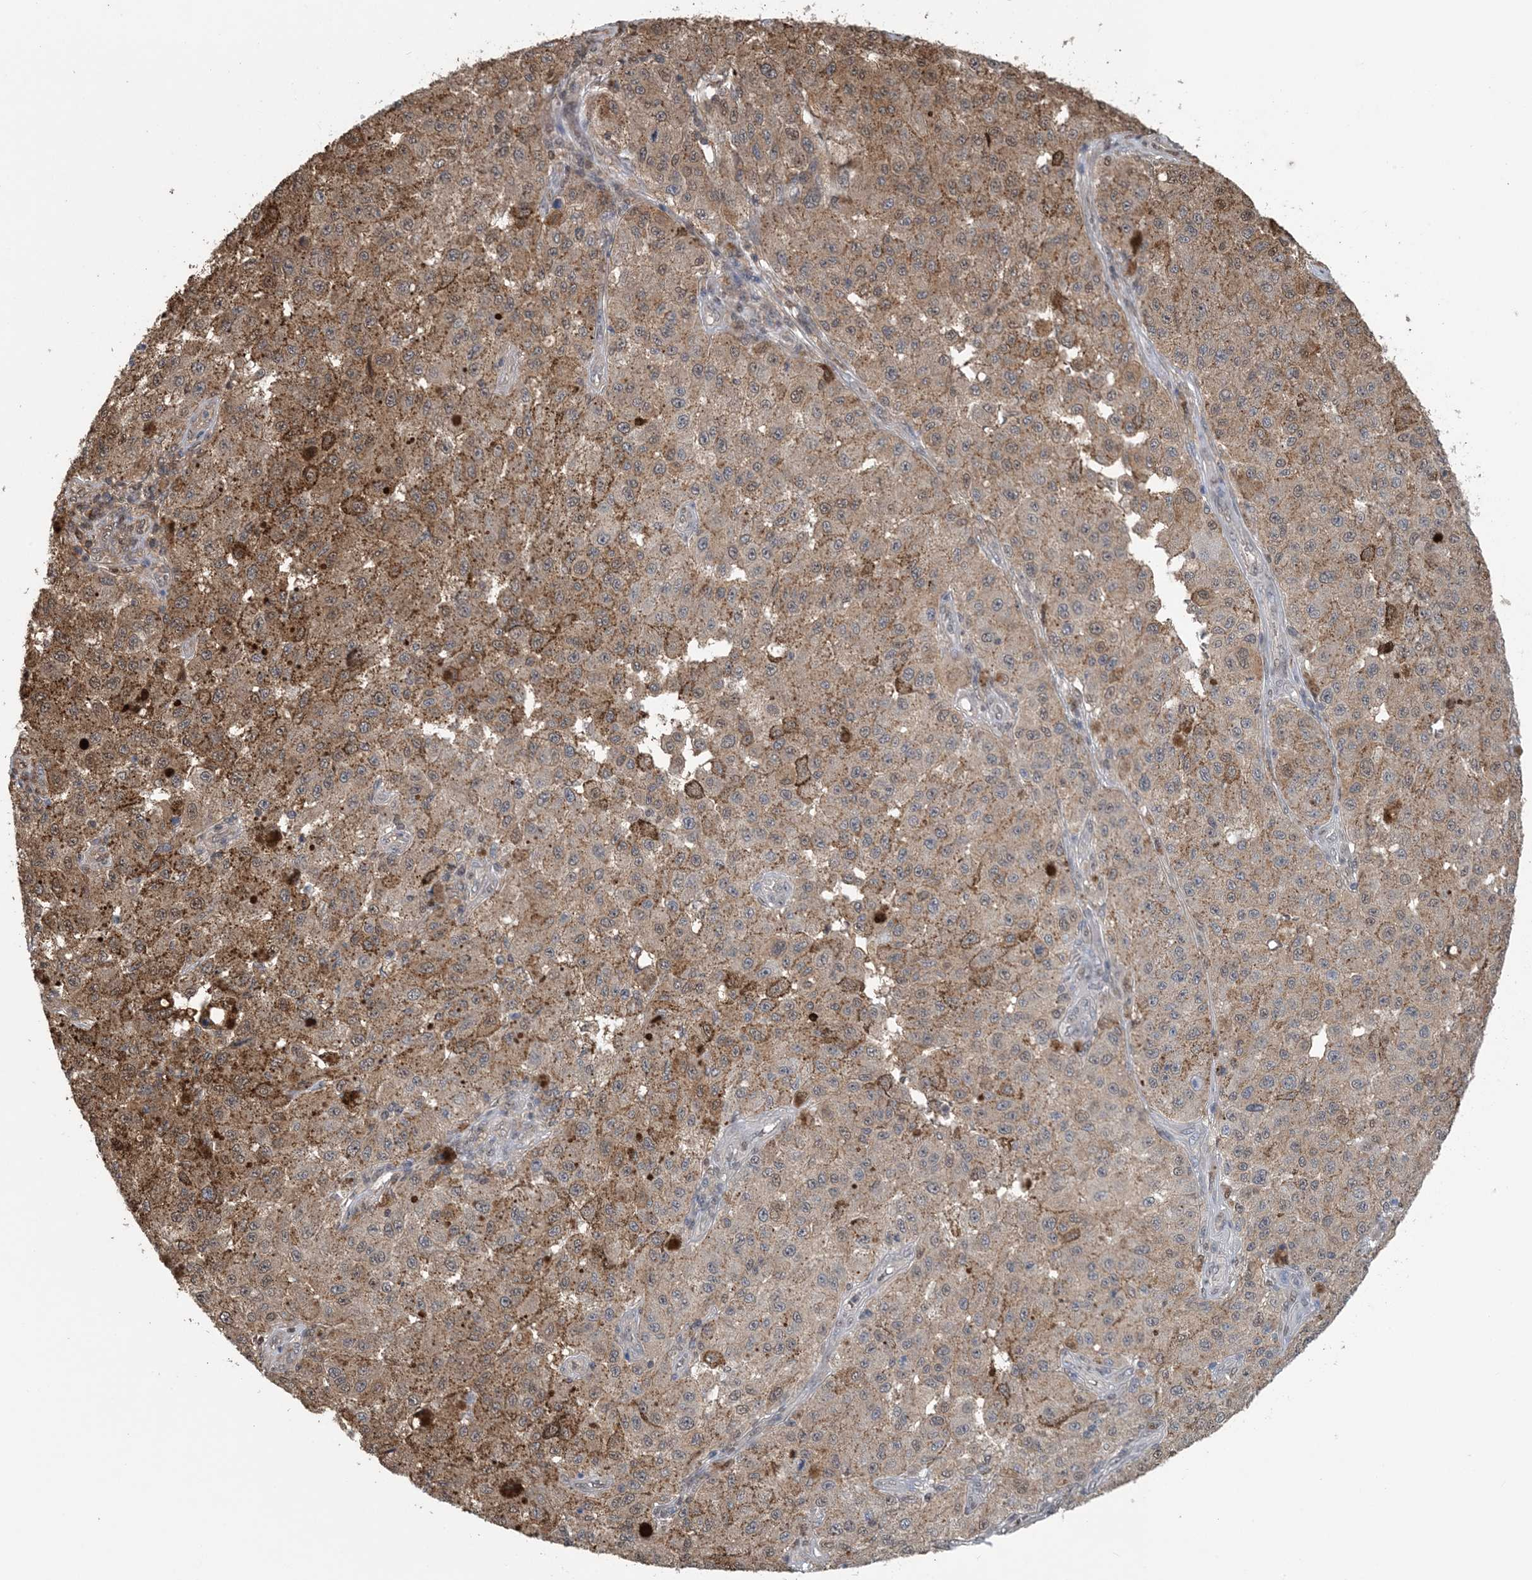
{"staining": {"intensity": "moderate", "quantity": ">75%", "location": "cytoplasmic/membranous"}, "tissue": "melanoma", "cell_type": "Tumor cells", "image_type": "cancer", "snomed": [{"axis": "morphology", "description": "Malignant melanoma, NOS"}, {"axis": "topography", "description": "Skin"}], "caption": "Melanoma stained with DAB immunohistochemistry (IHC) exhibits medium levels of moderate cytoplasmic/membranous positivity in about >75% of tumor cells. Nuclei are stained in blue.", "gene": "HIKESHI", "patient": {"sex": "female", "age": 64}}